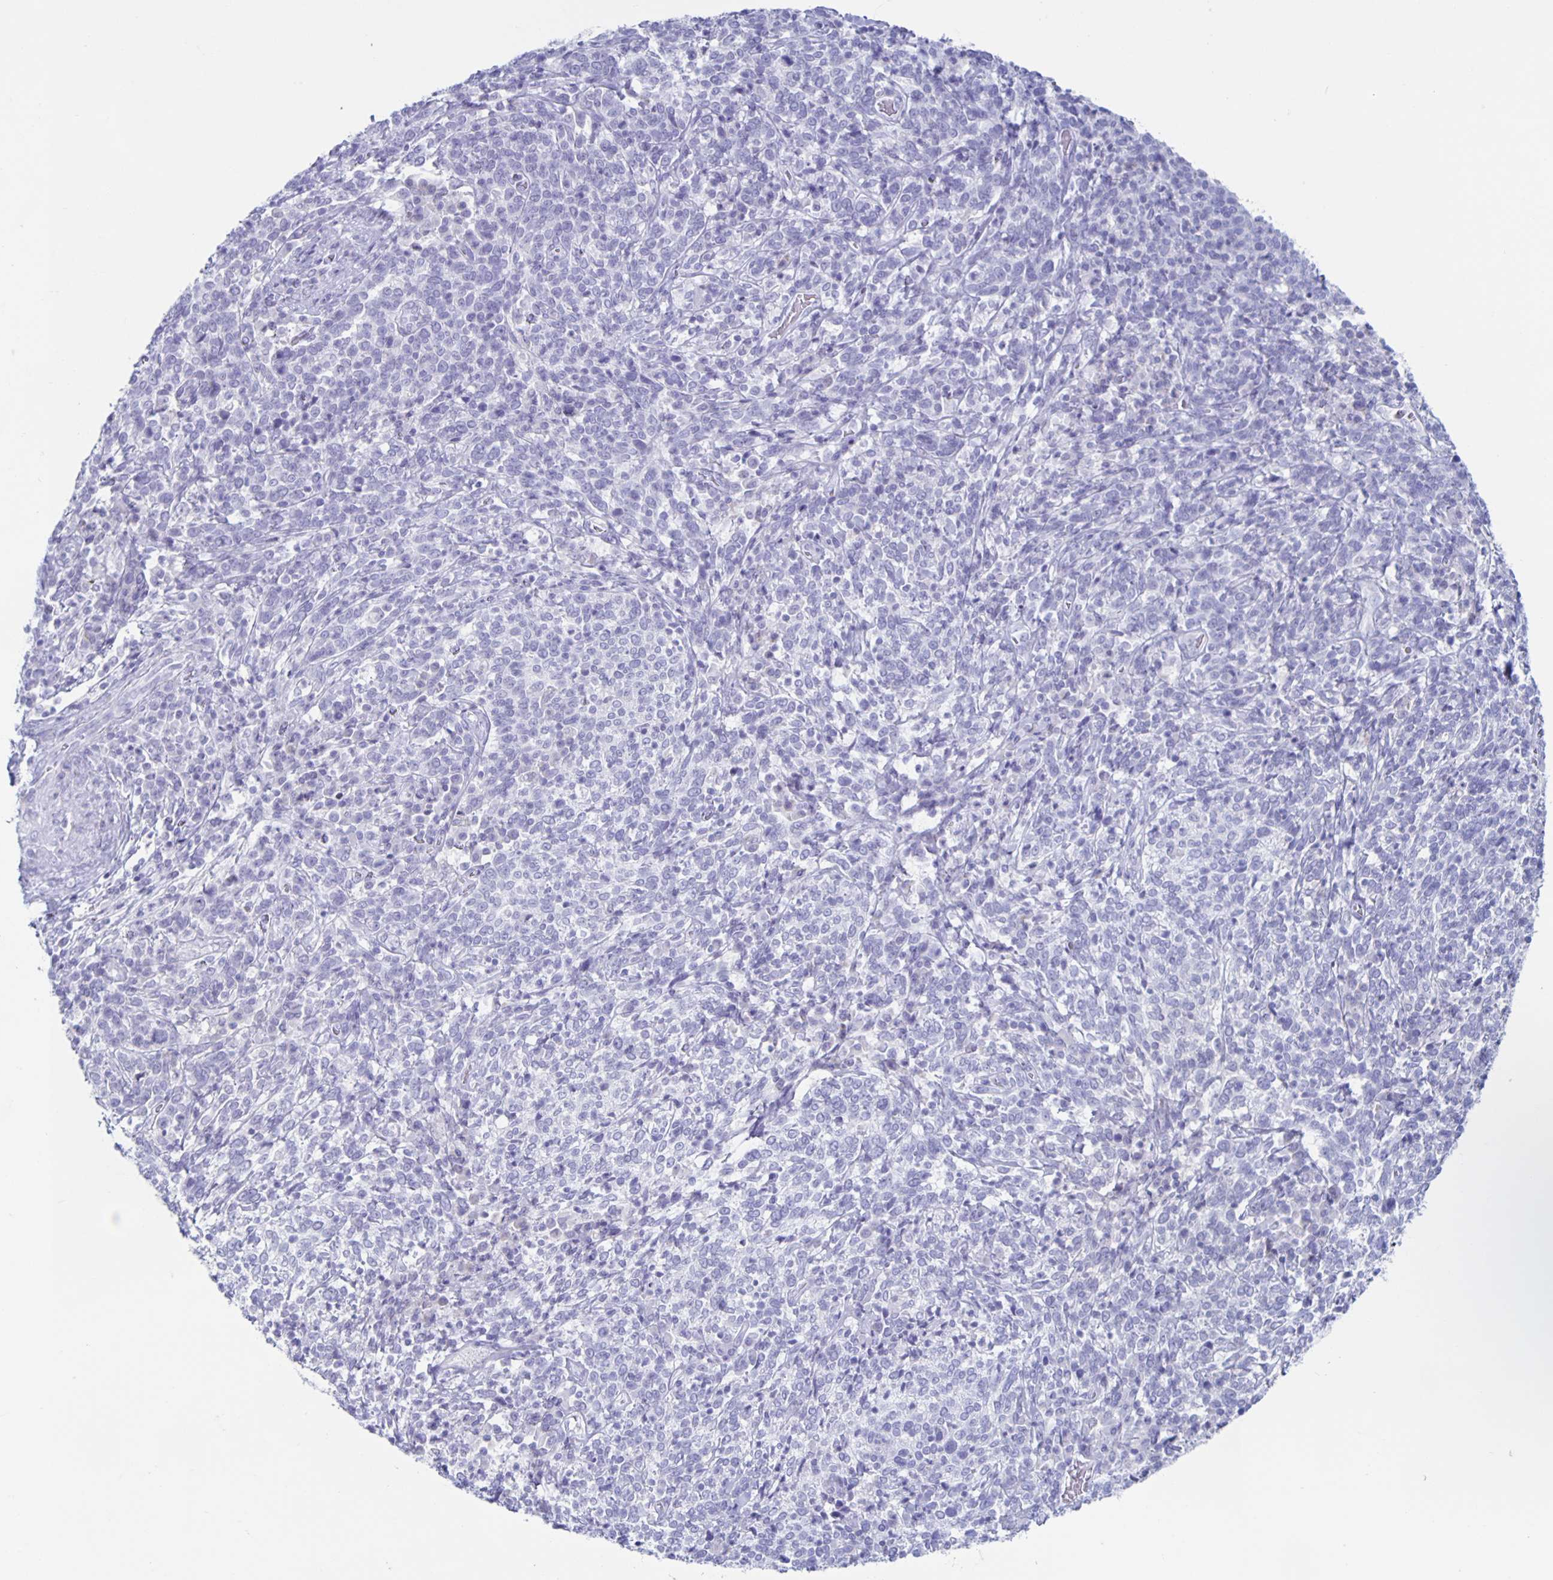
{"staining": {"intensity": "negative", "quantity": "none", "location": "none"}, "tissue": "cervical cancer", "cell_type": "Tumor cells", "image_type": "cancer", "snomed": [{"axis": "morphology", "description": "Squamous cell carcinoma, NOS"}, {"axis": "topography", "description": "Cervix"}], "caption": "This is an immunohistochemistry photomicrograph of squamous cell carcinoma (cervical). There is no staining in tumor cells.", "gene": "CT45A5", "patient": {"sex": "female", "age": 46}}